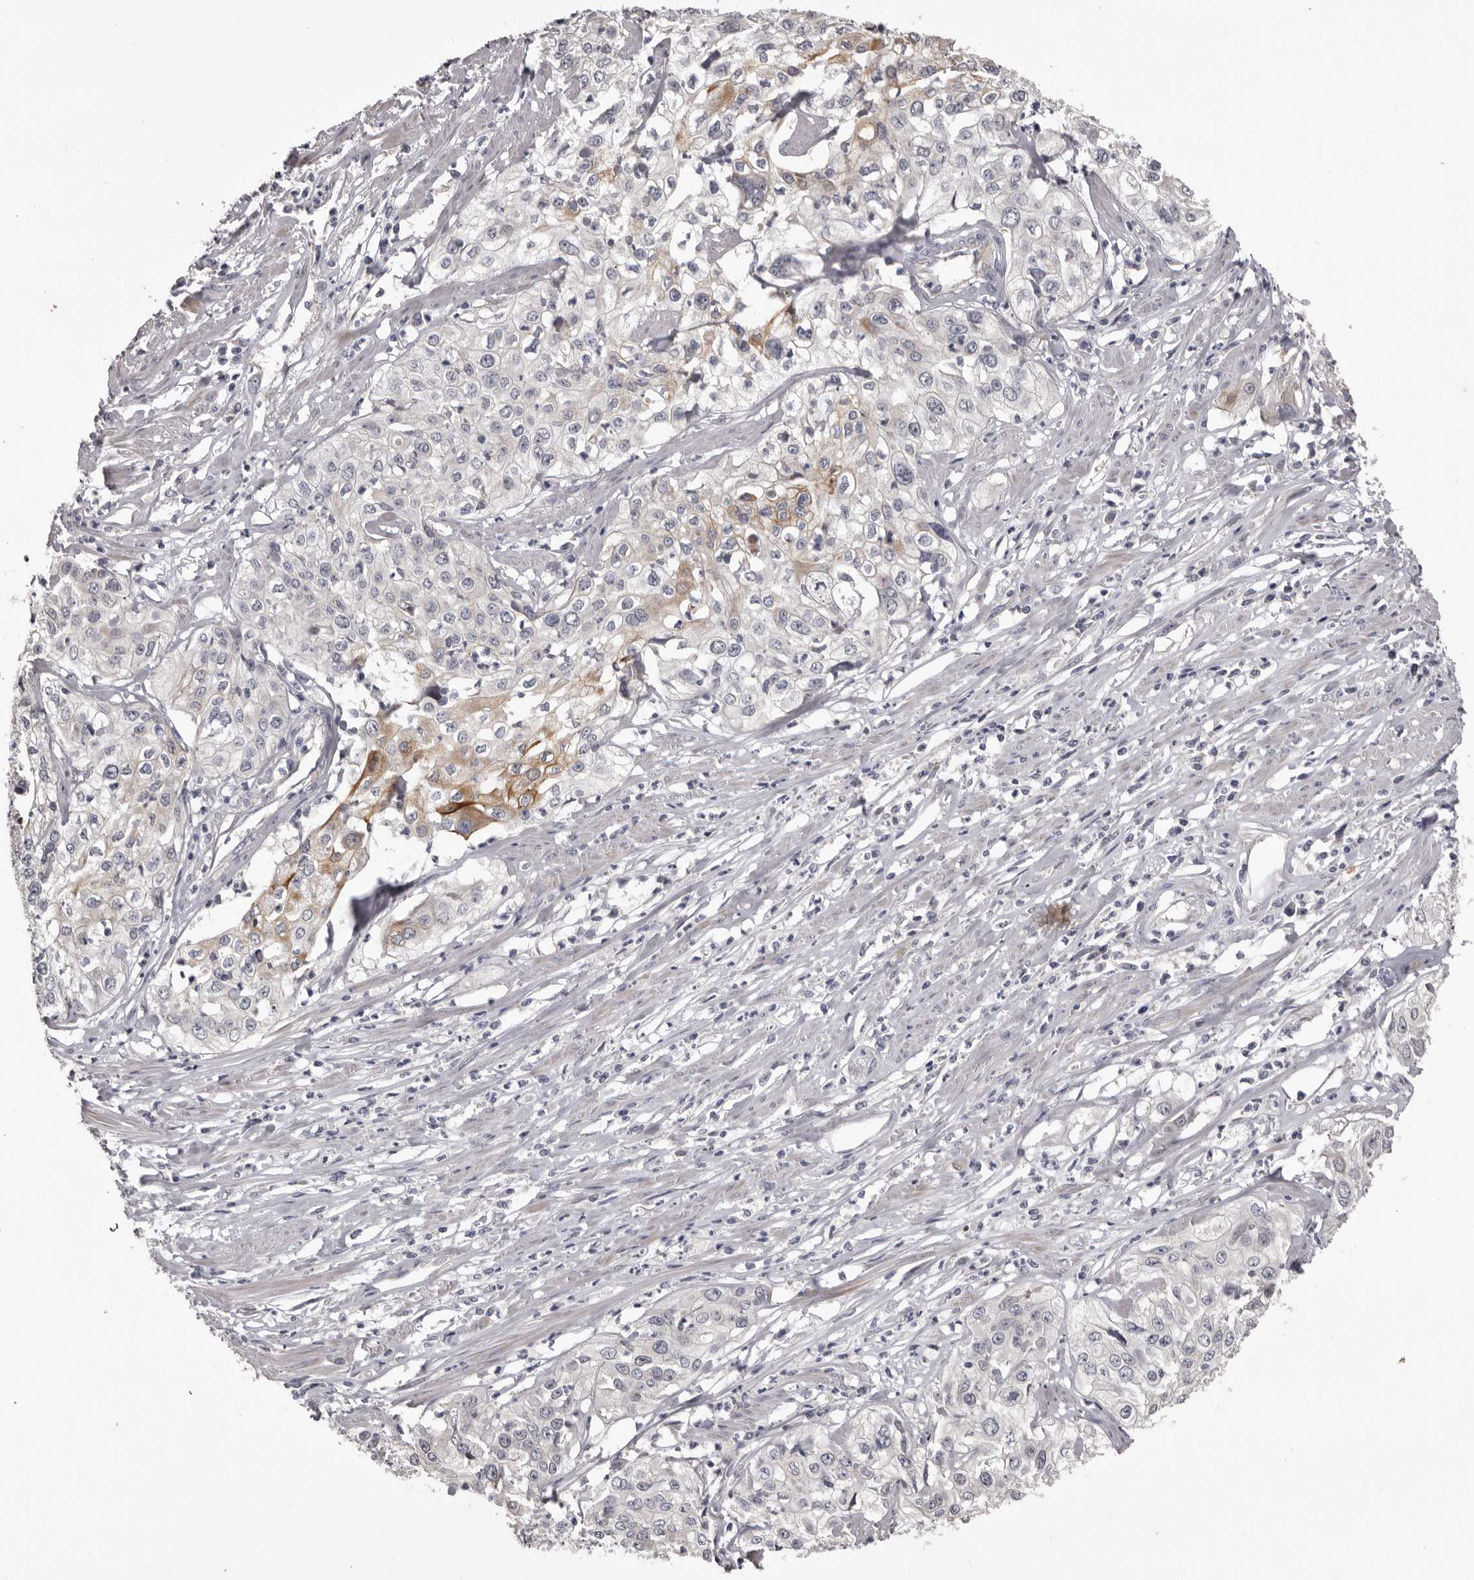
{"staining": {"intensity": "moderate", "quantity": "<25%", "location": "cytoplasmic/membranous"}, "tissue": "cervical cancer", "cell_type": "Tumor cells", "image_type": "cancer", "snomed": [{"axis": "morphology", "description": "Squamous cell carcinoma, NOS"}, {"axis": "topography", "description": "Cervix"}], "caption": "A brown stain labels moderate cytoplasmic/membranous staining of a protein in cervical cancer tumor cells.", "gene": "LPAR6", "patient": {"sex": "female", "age": 31}}